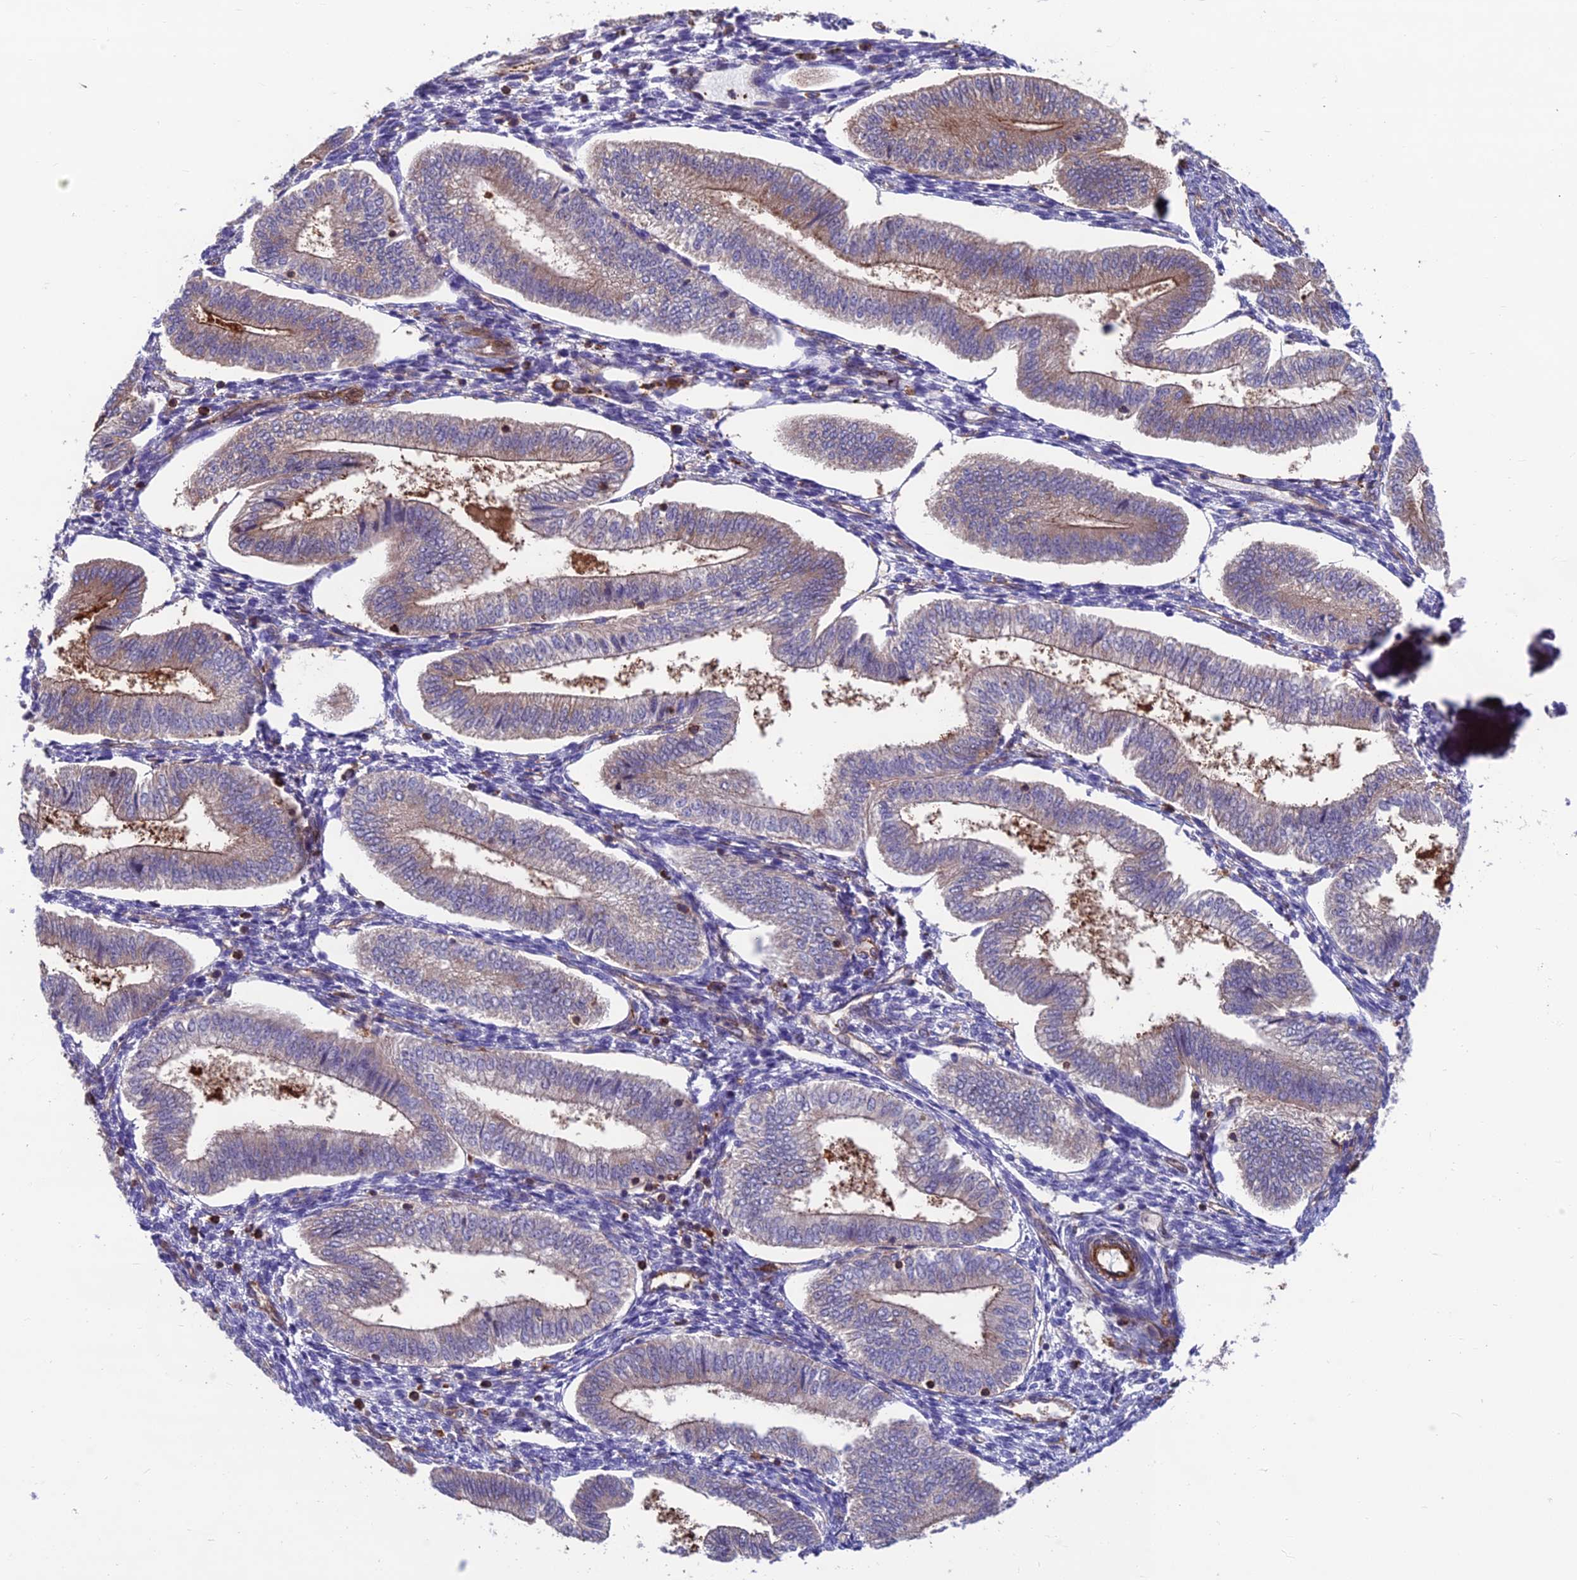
{"staining": {"intensity": "negative", "quantity": "none", "location": "none"}, "tissue": "endometrium", "cell_type": "Cells in endometrial stroma", "image_type": "normal", "snomed": [{"axis": "morphology", "description": "Normal tissue, NOS"}, {"axis": "topography", "description": "Endometrium"}], "caption": "Protein analysis of benign endometrium exhibits no significant expression in cells in endometrial stroma.", "gene": "RTN4RL1", "patient": {"sex": "female", "age": 34}}